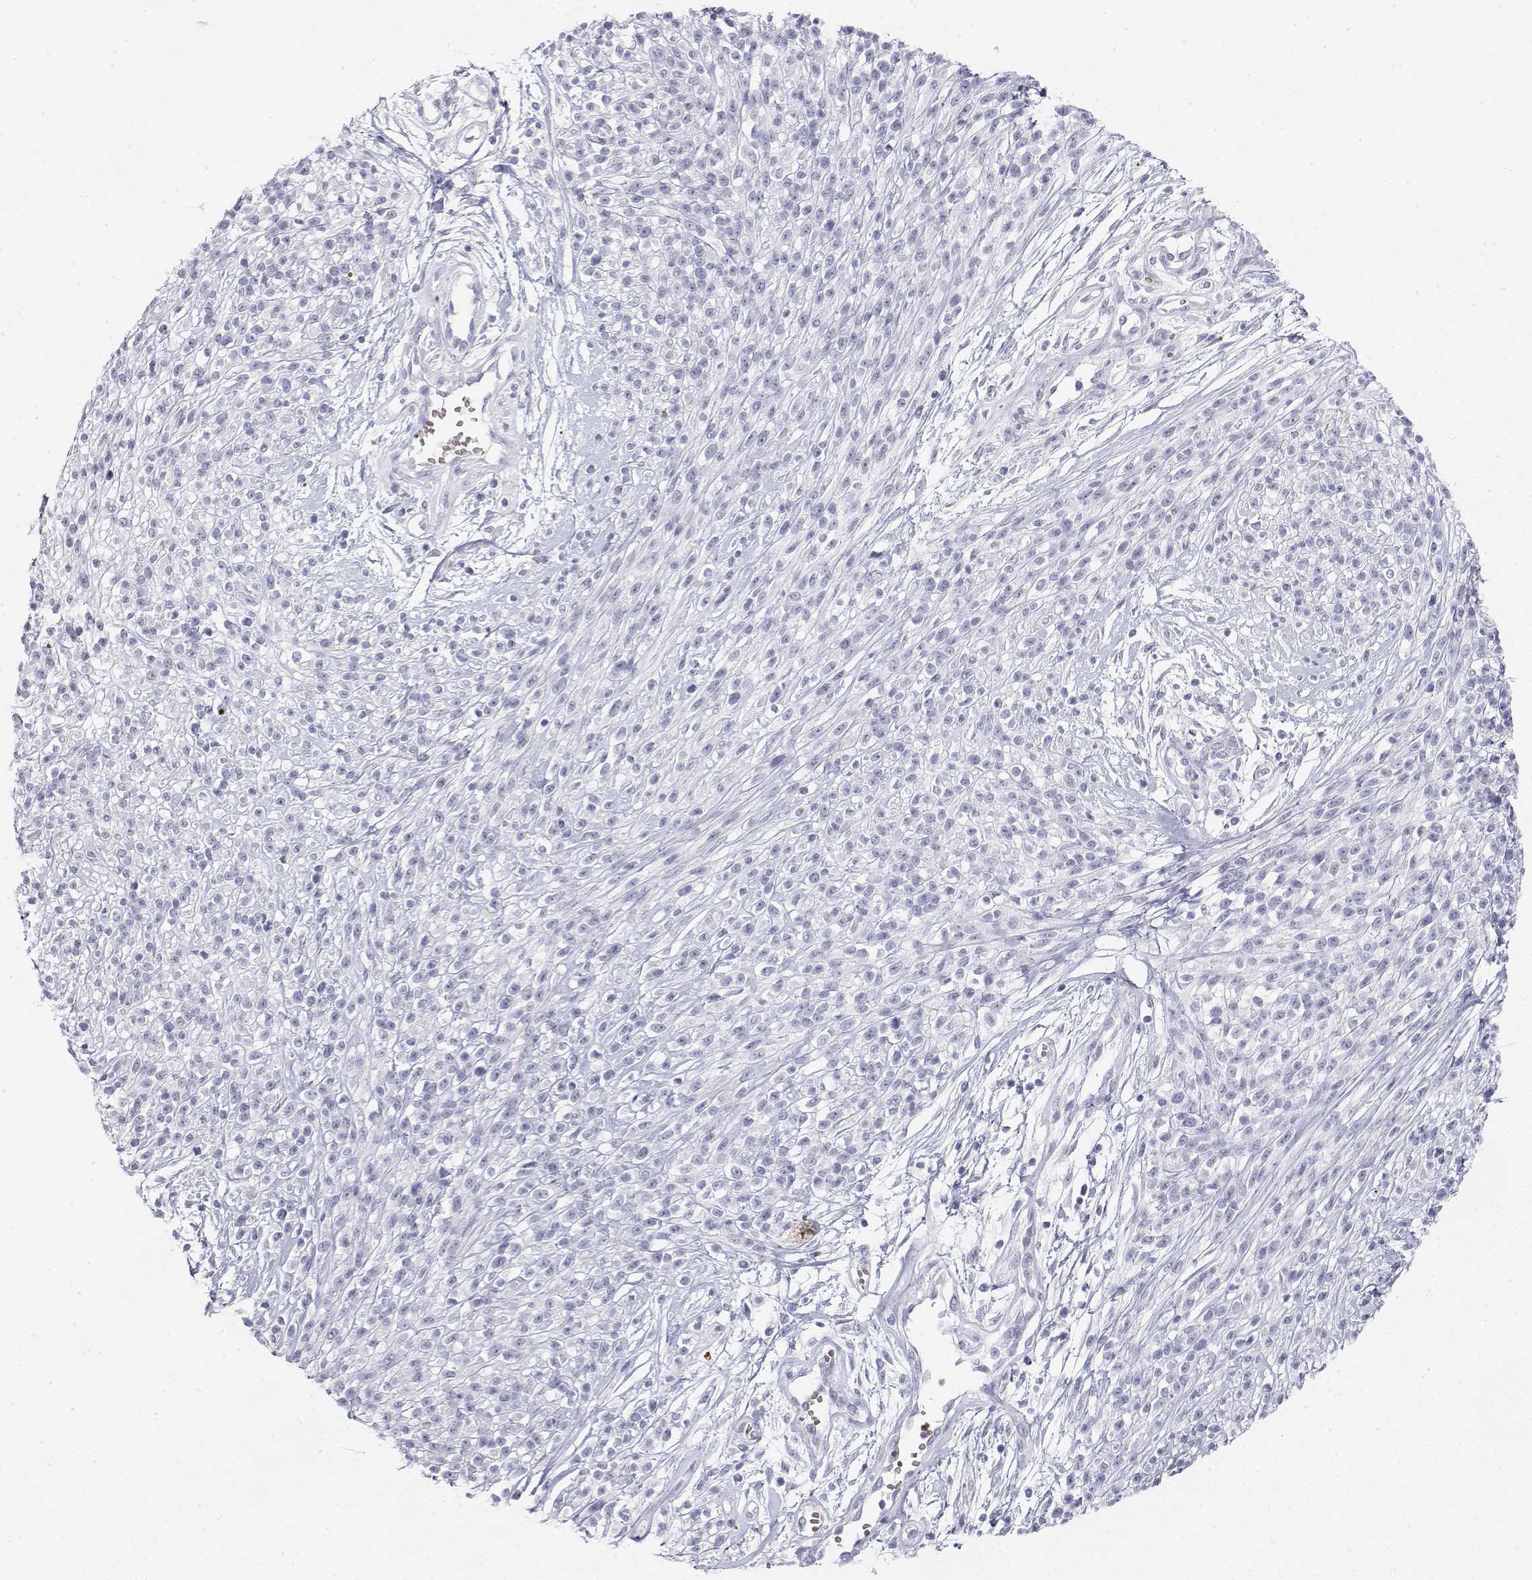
{"staining": {"intensity": "negative", "quantity": "none", "location": "none"}, "tissue": "melanoma", "cell_type": "Tumor cells", "image_type": "cancer", "snomed": [{"axis": "morphology", "description": "Malignant melanoma, NOS"}, {"axis": "topography", "description": "Skin"}, {"axis": "topography", "description": "Skin of trunk"}], "caption": "This is an immunohistochemistry (IHC) image of malignant melanoma. There is no positivity in tumor cells.", "gene": "MISP", "patient": {"sex": "male", "age": 74}}